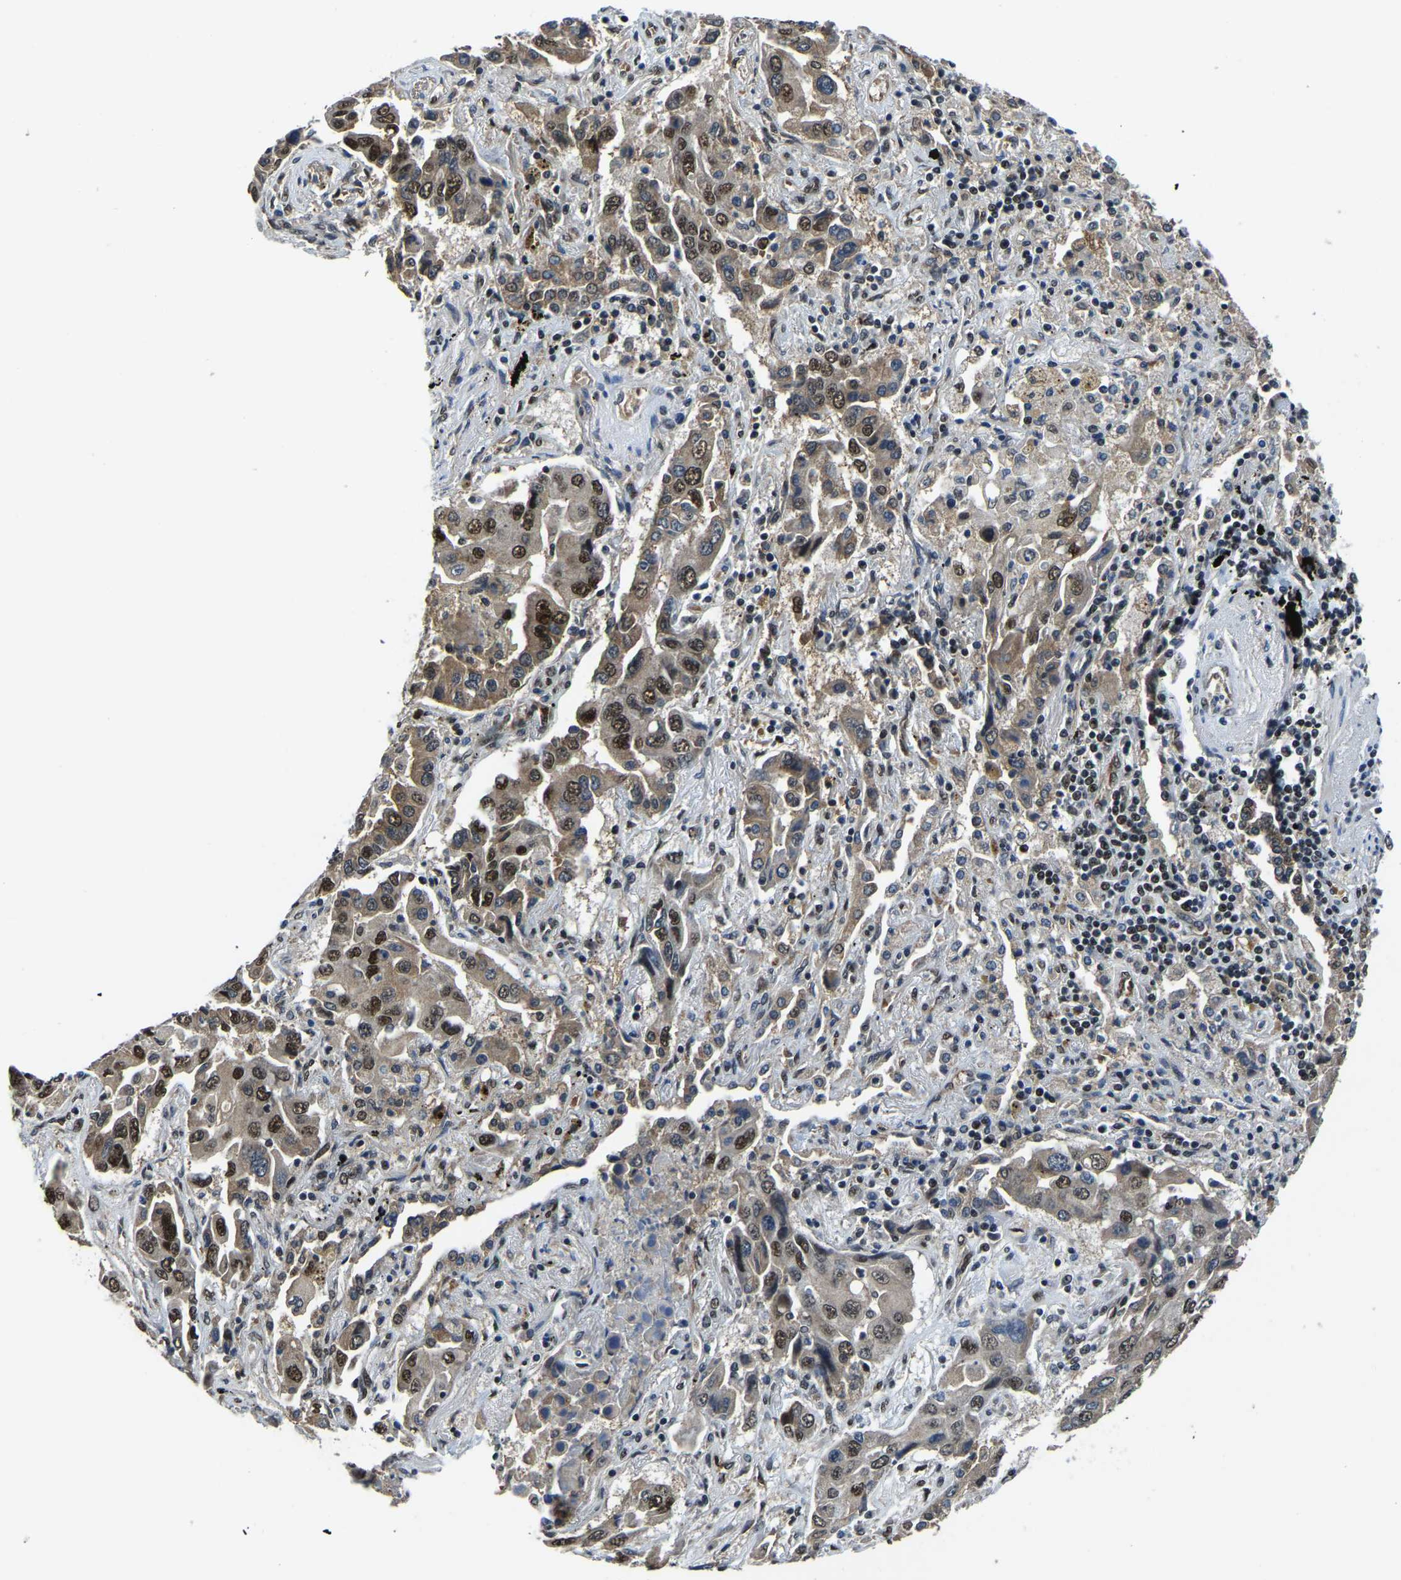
{"staining": {"intensity": "strong", "quantity": ">75%", "location": "cytoplasmic/membranous,nuclear"}, "tissue": "lung cancer", "cell_type": "Tumor cells", "image_type": "cancer", "snomed": [{"axis": "morphology", "description": "Adenocarcinoma, NOS"}, {"axis": "topography", "description": "Lung"}], "caption": "High-magnification brightfield microscopy of lung cancer (adenocarcinoma) stained with DAB (3,3'-diaminobenzidine) (brown) and counterstained with hematoxylin (blue). tumor cells exhibit strong cytoplasmic/membranous and nuclear expression is identified in approximately>75% of cells.", "gene": "DFFA", "patient": {"sex": "female", "age": 65}}